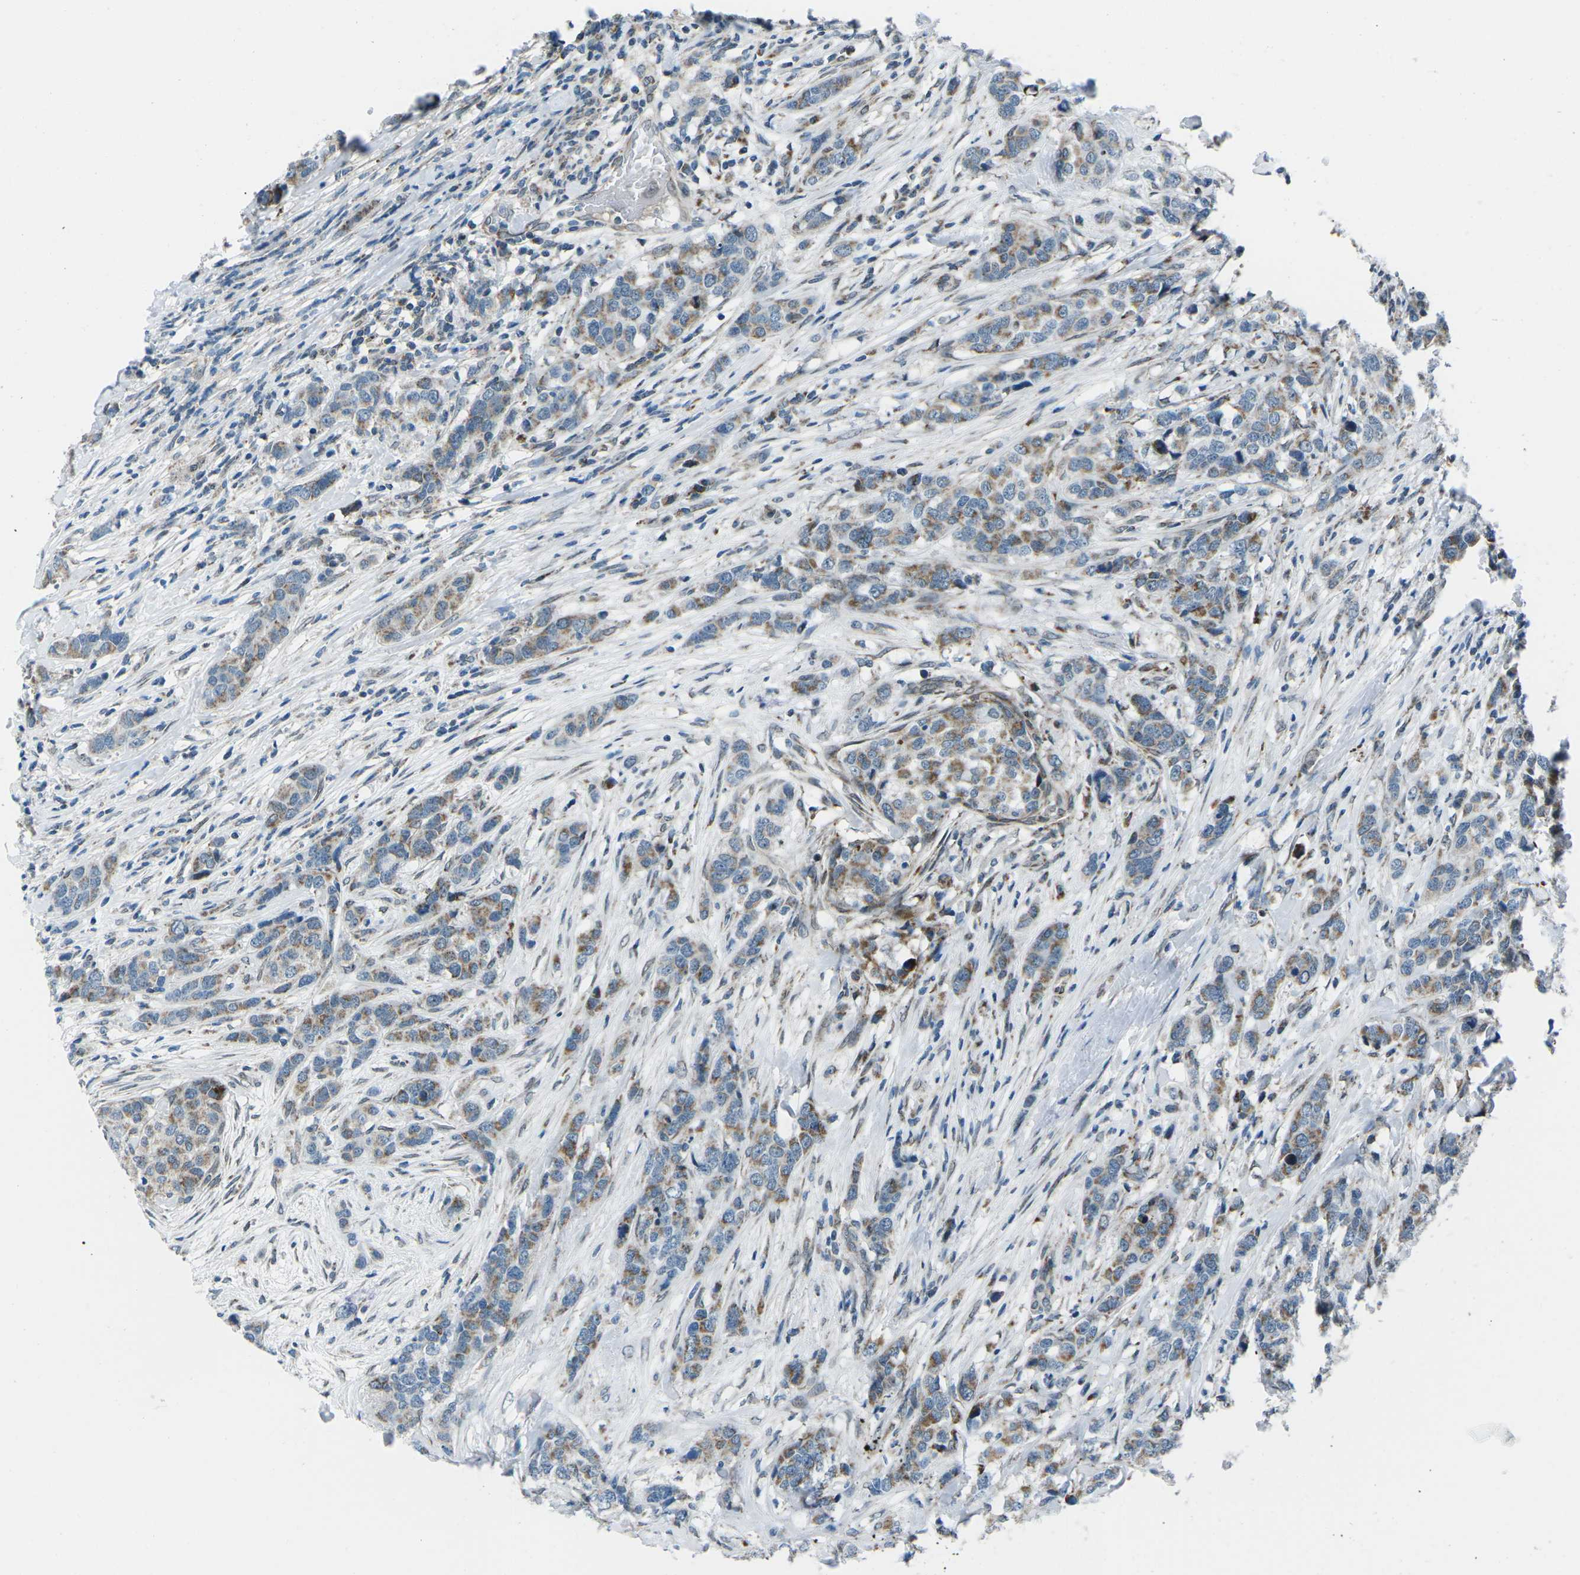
{"staining": {"intensity": "moderate", "quantity": ">75%", "location": "cytoplasmic/membranous"}, "tissue": "breast cancer", "cell_type": "Tumor cells", "image_type": "cancer", "snomed": [{"axis": "morphology", "description": "Lobular carcinoma"}, {"axis": "topography", "description": "Breast"}], "caption": "Breast lobular carcinoma tissue displays moderate cytoplasmic/membranous expression in approximately >75% of tumor cells", "gene": "RFESD", "patient": {"sex": "female", "age": 59}}